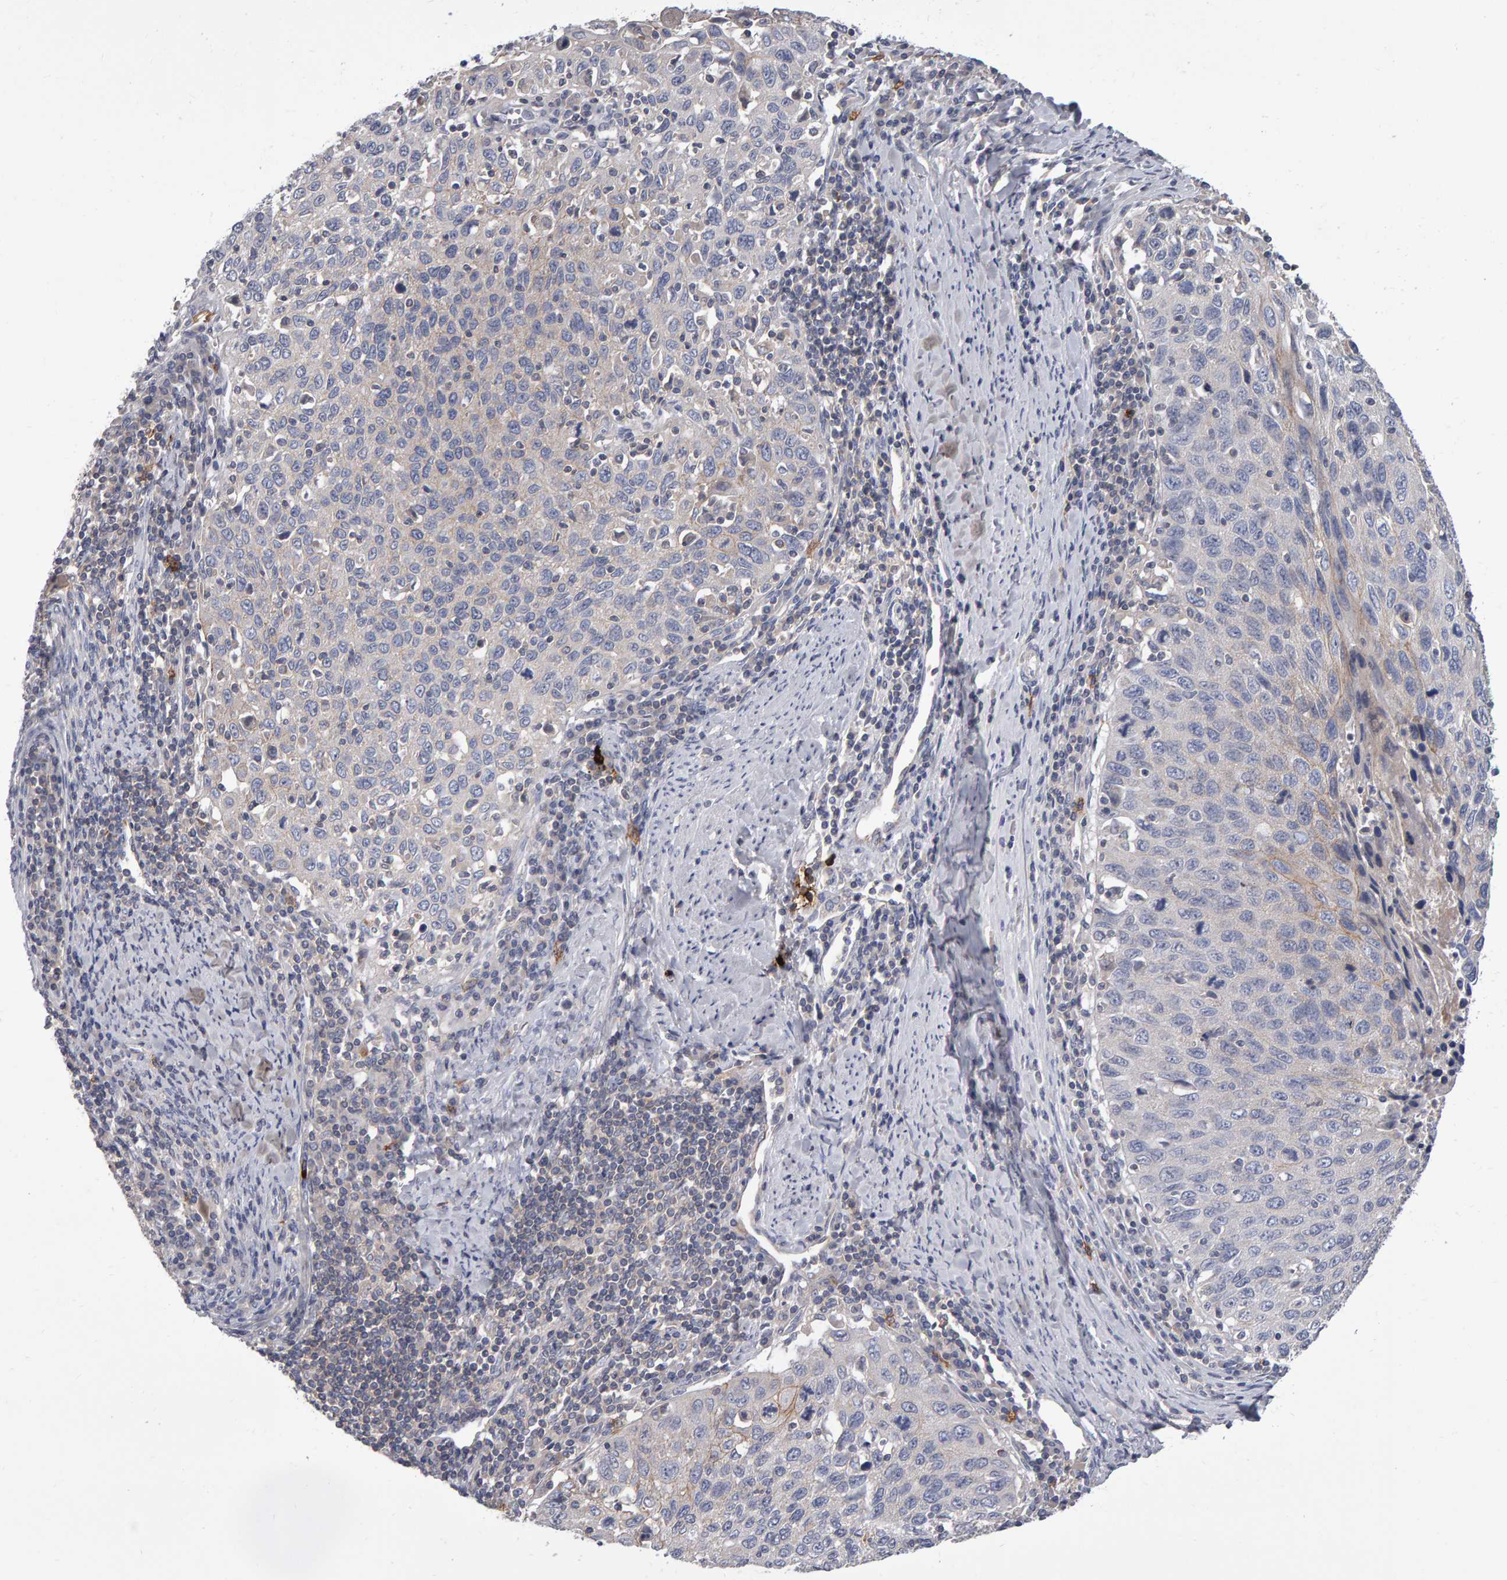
{"staining": {"intensity": "negative", "quantity": "none", "location": "none"}, "tissue": "cervical cancer", "cell_type": "Tumor cells", "image_type": "cancer", "snomed": [{"axis": "morphology", "description": "Squamous cell carcinoma, NOS"}, {"axis": "topography", "description": "Cervix"}], "caption": "A micrograph of cervical cancer (squamous cell carcinoma) stained for a protein displays no brown staining in tumor cells.", "gene": "PGS1", "patient": {"sex": "female", "age": 53}}